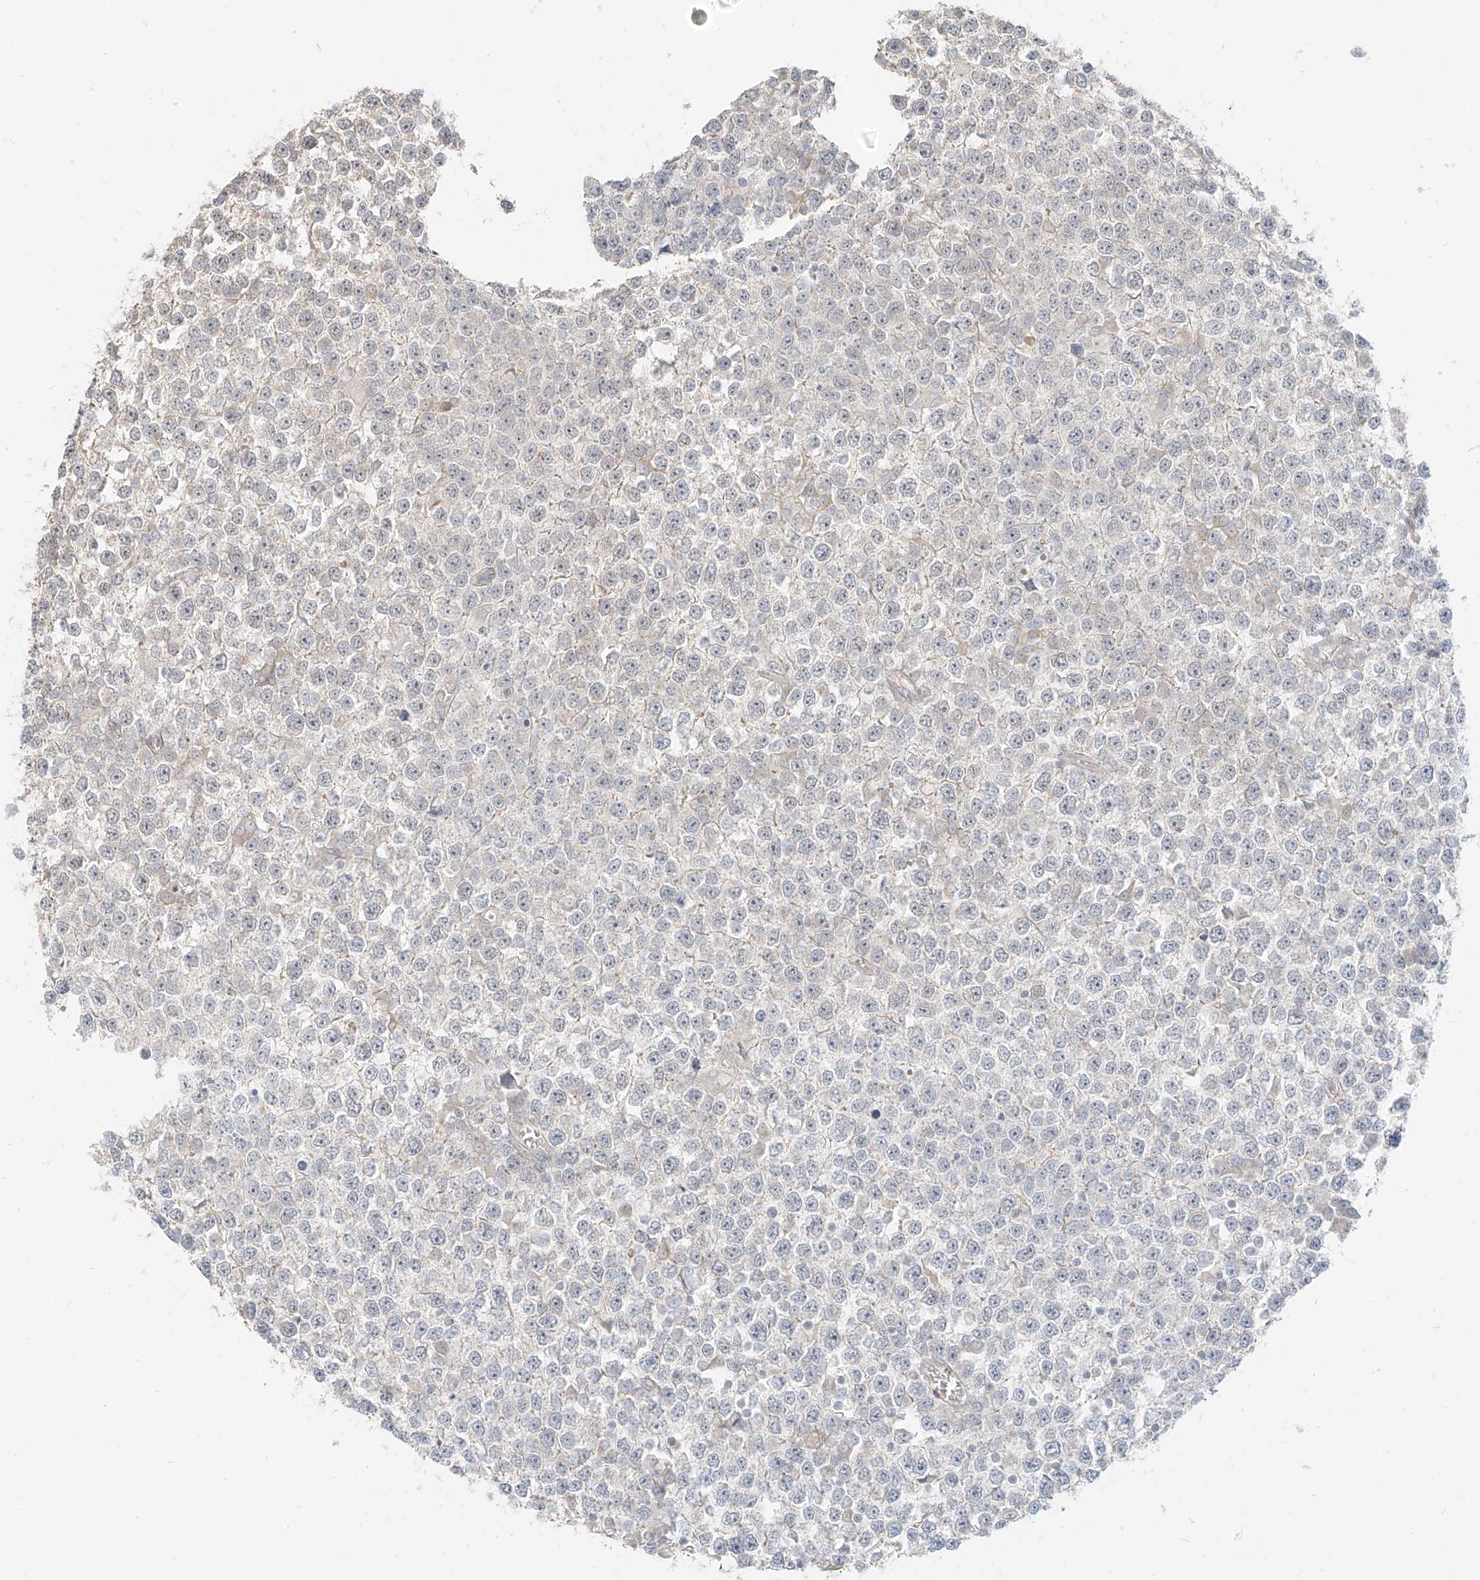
{"staining": {"intensity": "negative", "quantity": "none", "location": "none"}, "tissue": "testis cancer", "cell_type": "Tumor cells", "image_type": "cancer", "snomed": [{"axis": "morphology", "description": "Seminoma, NOS"}, {"axis": "topography", "description": "Testis"}], "caption": "Micrograph shows no significant protein staining in tumor cells of testis seminoma.", "gene": "ZNF774", "patient": {"sex": "male", "age": 65}}